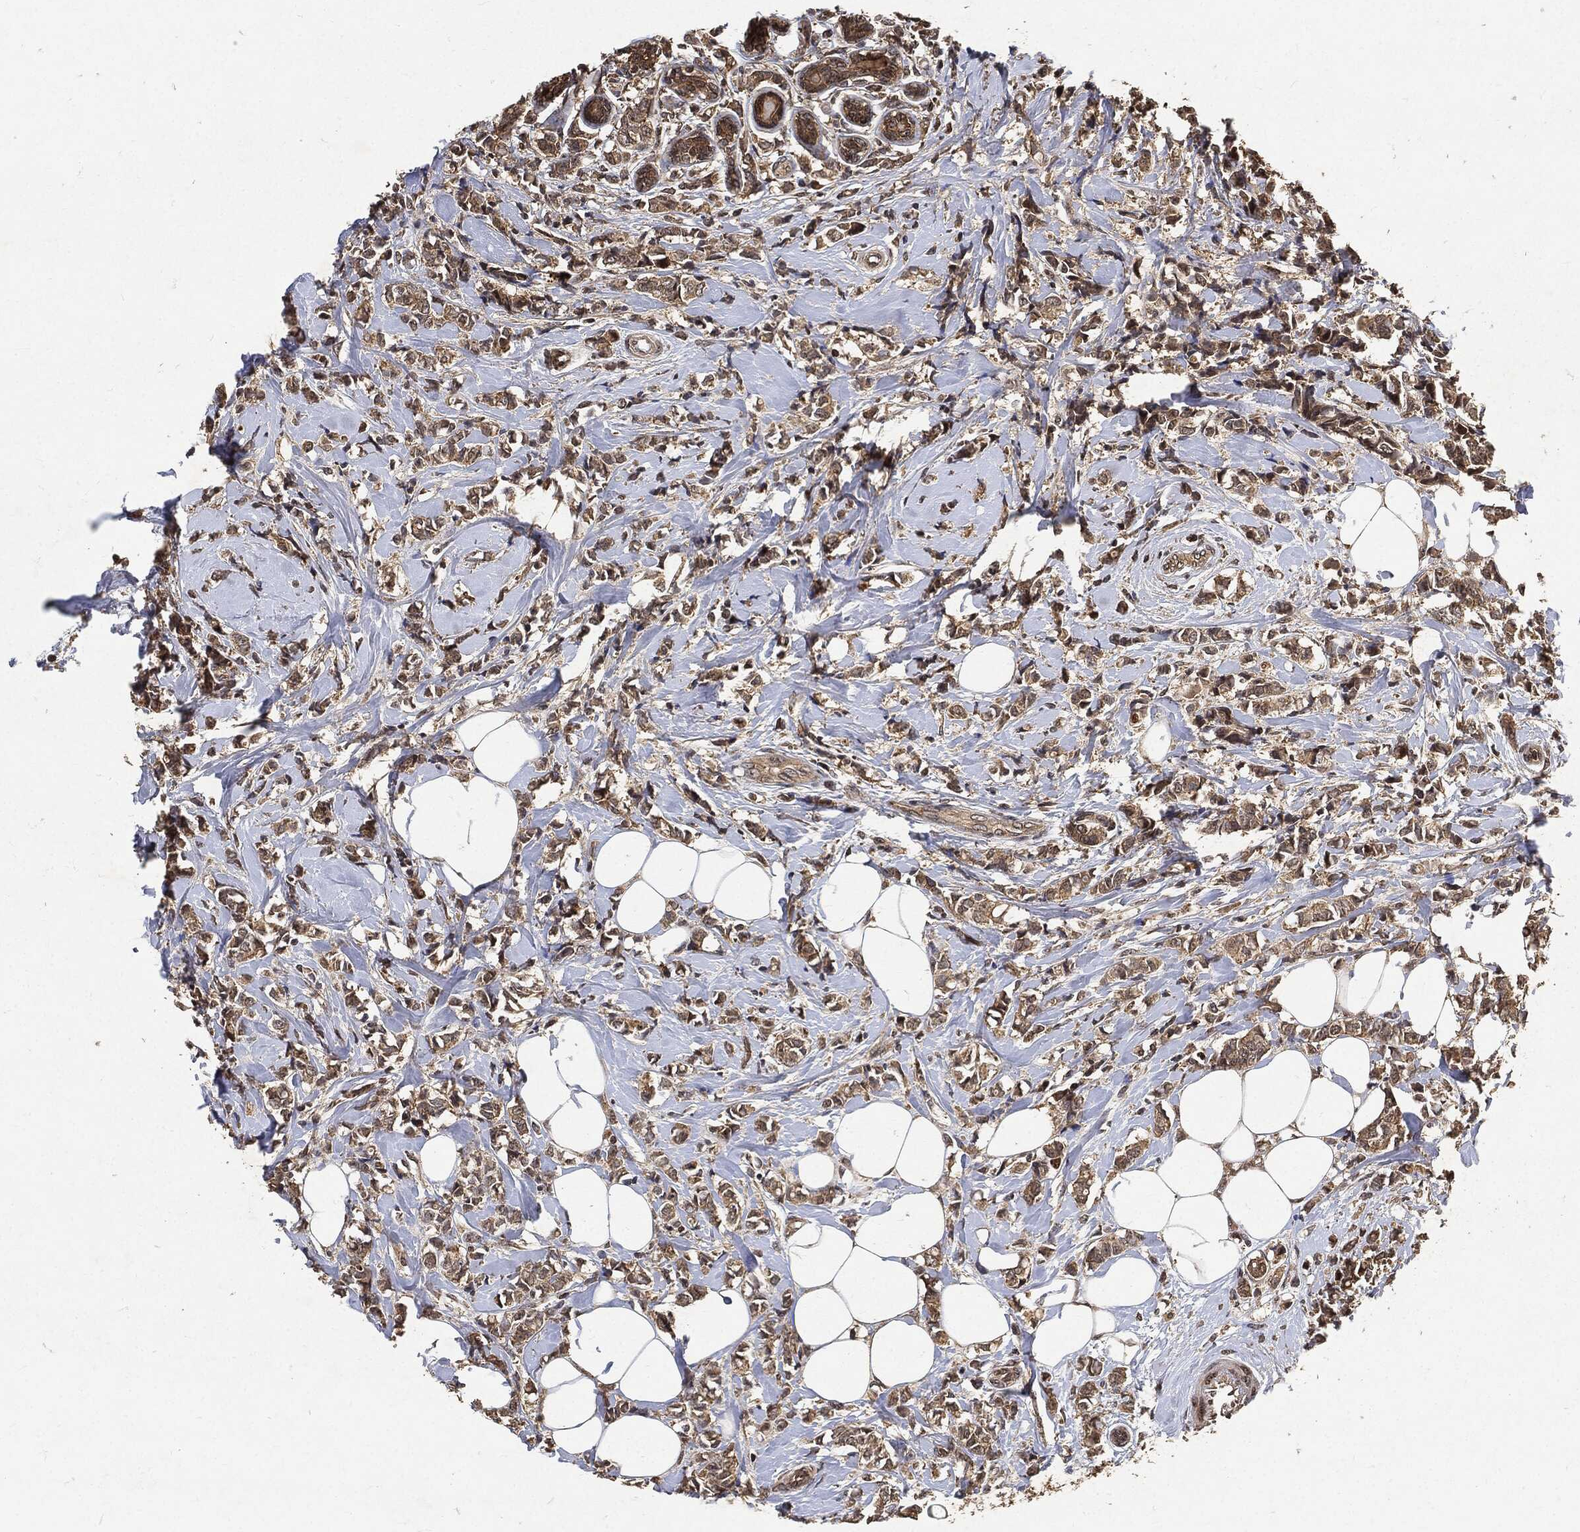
{"staining": {"intensity": "weak", "quantity": ">75%", "location": "cytoplasmic/membranous"}, "tissue": "breast cancer", "cell_type": "Tumor cells", "image_type": "cancer", "snomed": [{"axis": "morphology", "description": "Normal tissue, NOS"}, {"axis": "morphology", "description": "Duct carcinoma"}, {"axis": "topography", "description": "Breast"}], "caption": "This histopathology image demonstrates immunohistochemistry staining of human infiltrating ductal carcinoma (breast), with low weak cytoplasmic/membranous expression in about >75% of tumor cells.", "gene": "ZNF226", "patient": {"sex": "female", "age": 44}}